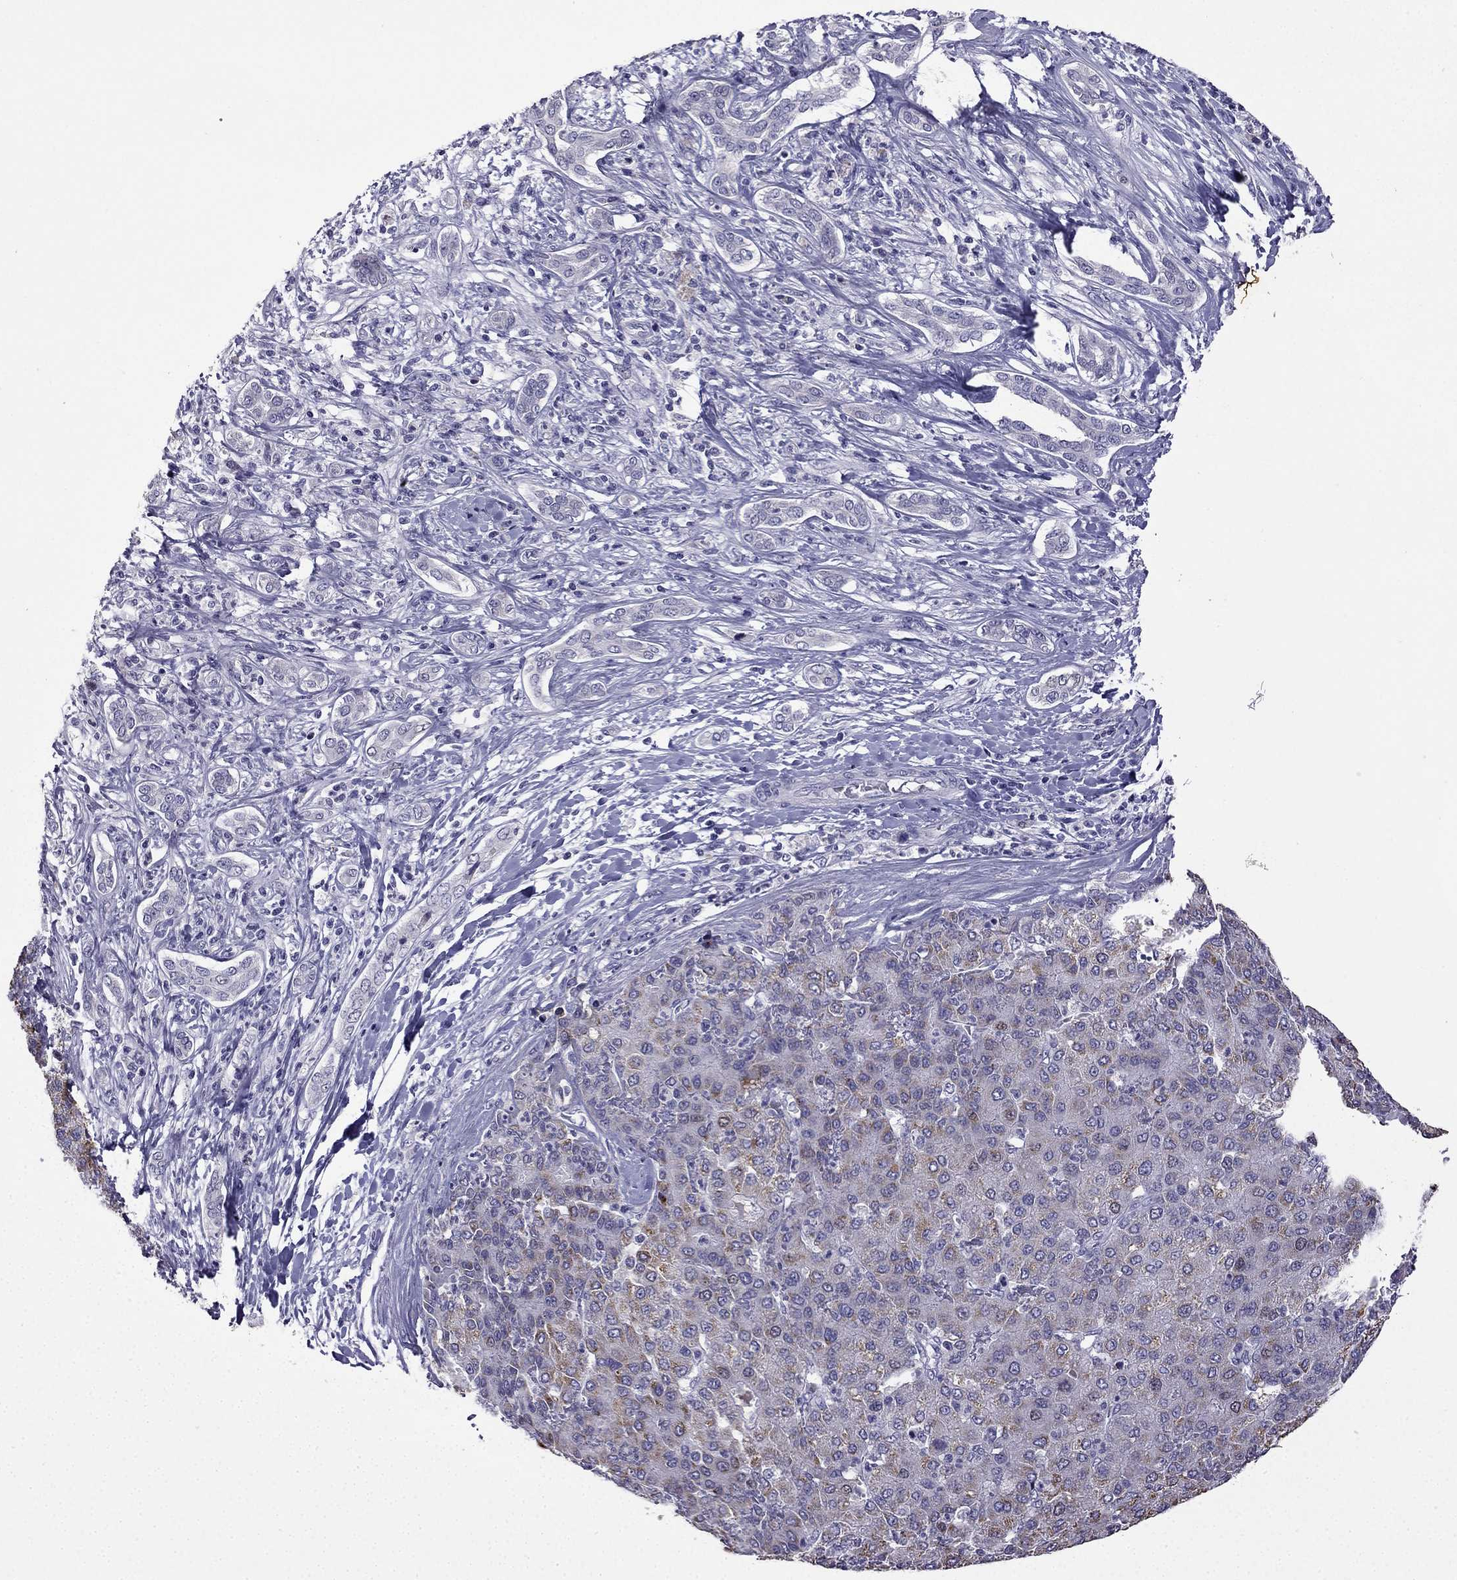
{"staining": {"intensity": "weak", "quantity": "<25%", "location": "cytoplasmic/membranous"}, "tissue": "liver cancer", "cell_type": "Tumor cells", "image_type": "cancer", "snomed": [{"axis": "morphology", "description": "Carcinoma, Hepatocellular, NOS"}, {"axis": "topography", "description": "Liver"}], "caption": "Tumor cells show no significant positivity in liver cancer (hepatocellular carcinoma). Nuclei are stained in blue.", "gene": "UHRF1", "patient": {"sex": "male", "age": 65}}